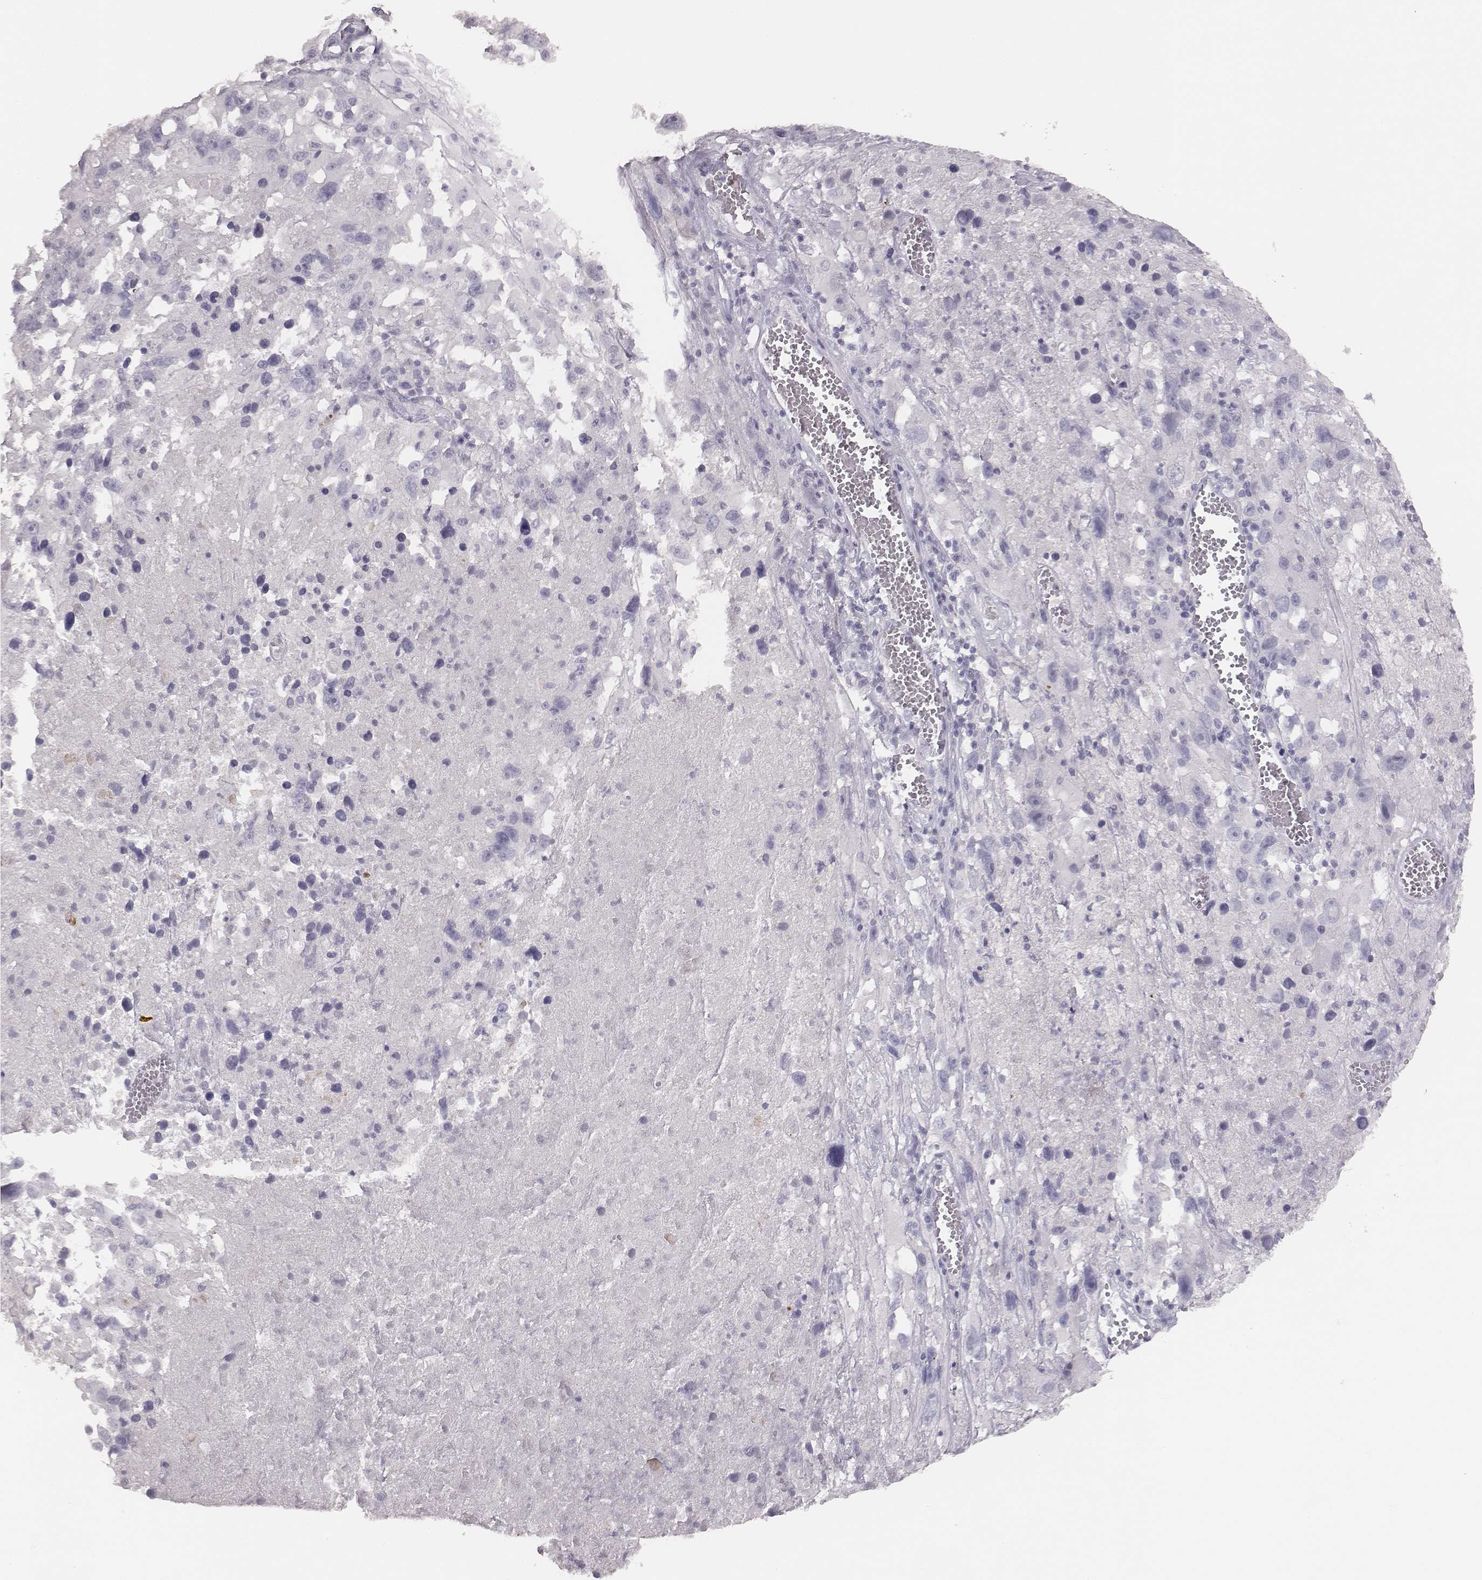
{"staining": {"intensity": "negative", "quantity": "none", "location": "none"}, "tissue": "melanoma", "cell_type": "Tumor cells", "image_type": "cancer", "snomed": [{"axis": "morphology", "description": "Malignant melanoma, Metastatic site"}, {"axis": "topography", "description": "Lymph node"}], "caption": "DAB immunohistochemical staining of melanoma demonstrates no significant staining in tumor cells.", "gene": "MYH6", "patient": {"sex": "male", "age": 50}}